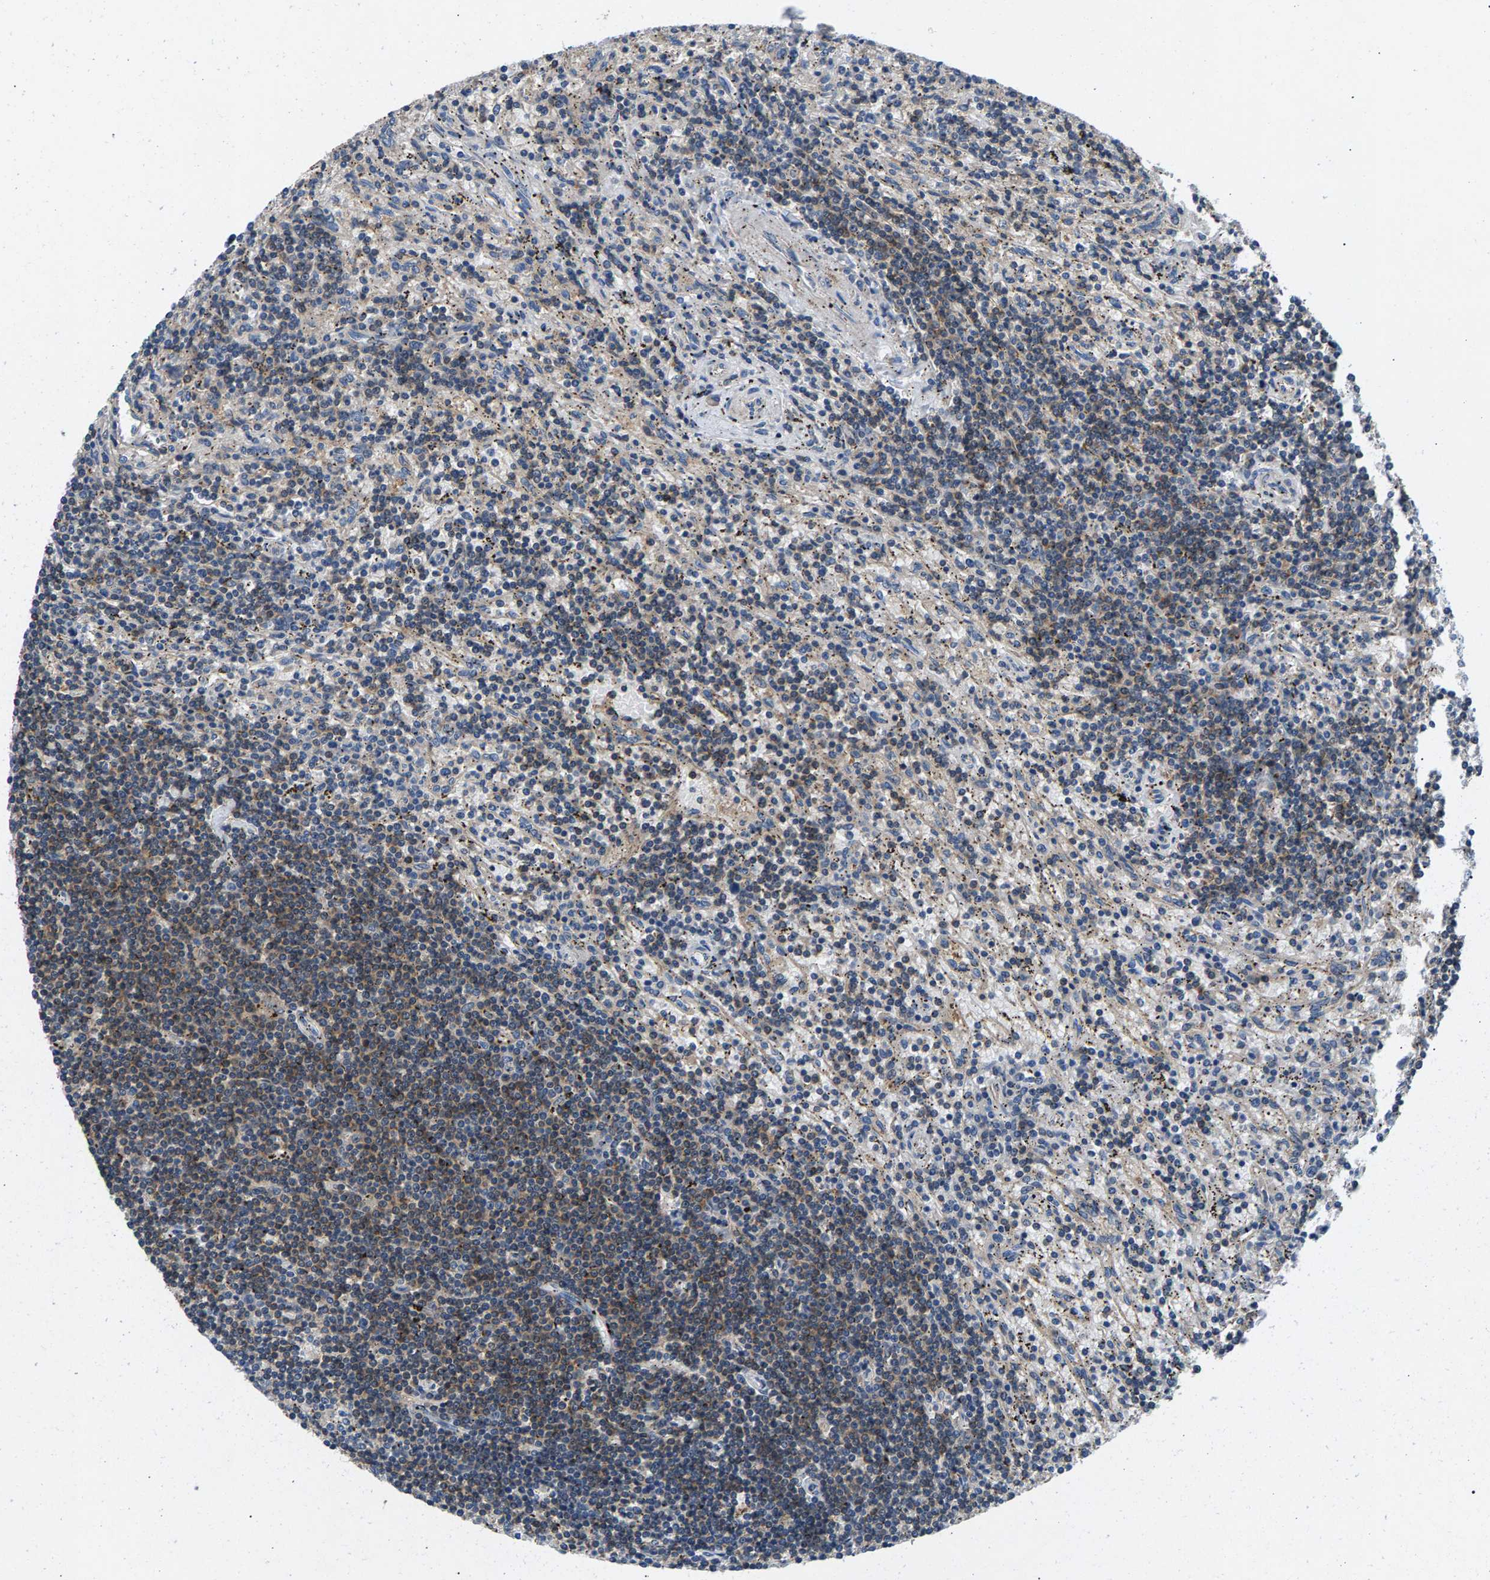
{"staining": {"intensity": "weak", "quantity": "<25%", "location": "cytoplasmic/membranous"}, "tissue": "lymphoma", "cell_type": "Tumor cells", "image_type": "cancer", "snomed": [{"axis": "morphology", "description": "Malignant lymphoma, non-Hodgkin's type, Low grade"}, {"axis": "topography", "description": "Spleen"}], "caption": "This is a micrograph of immunohistochemistry staining of lymphoma, which shows no staining in tumor cells.", "gene": "NT5C", "patient": {"sex": "male", "age": 76}}